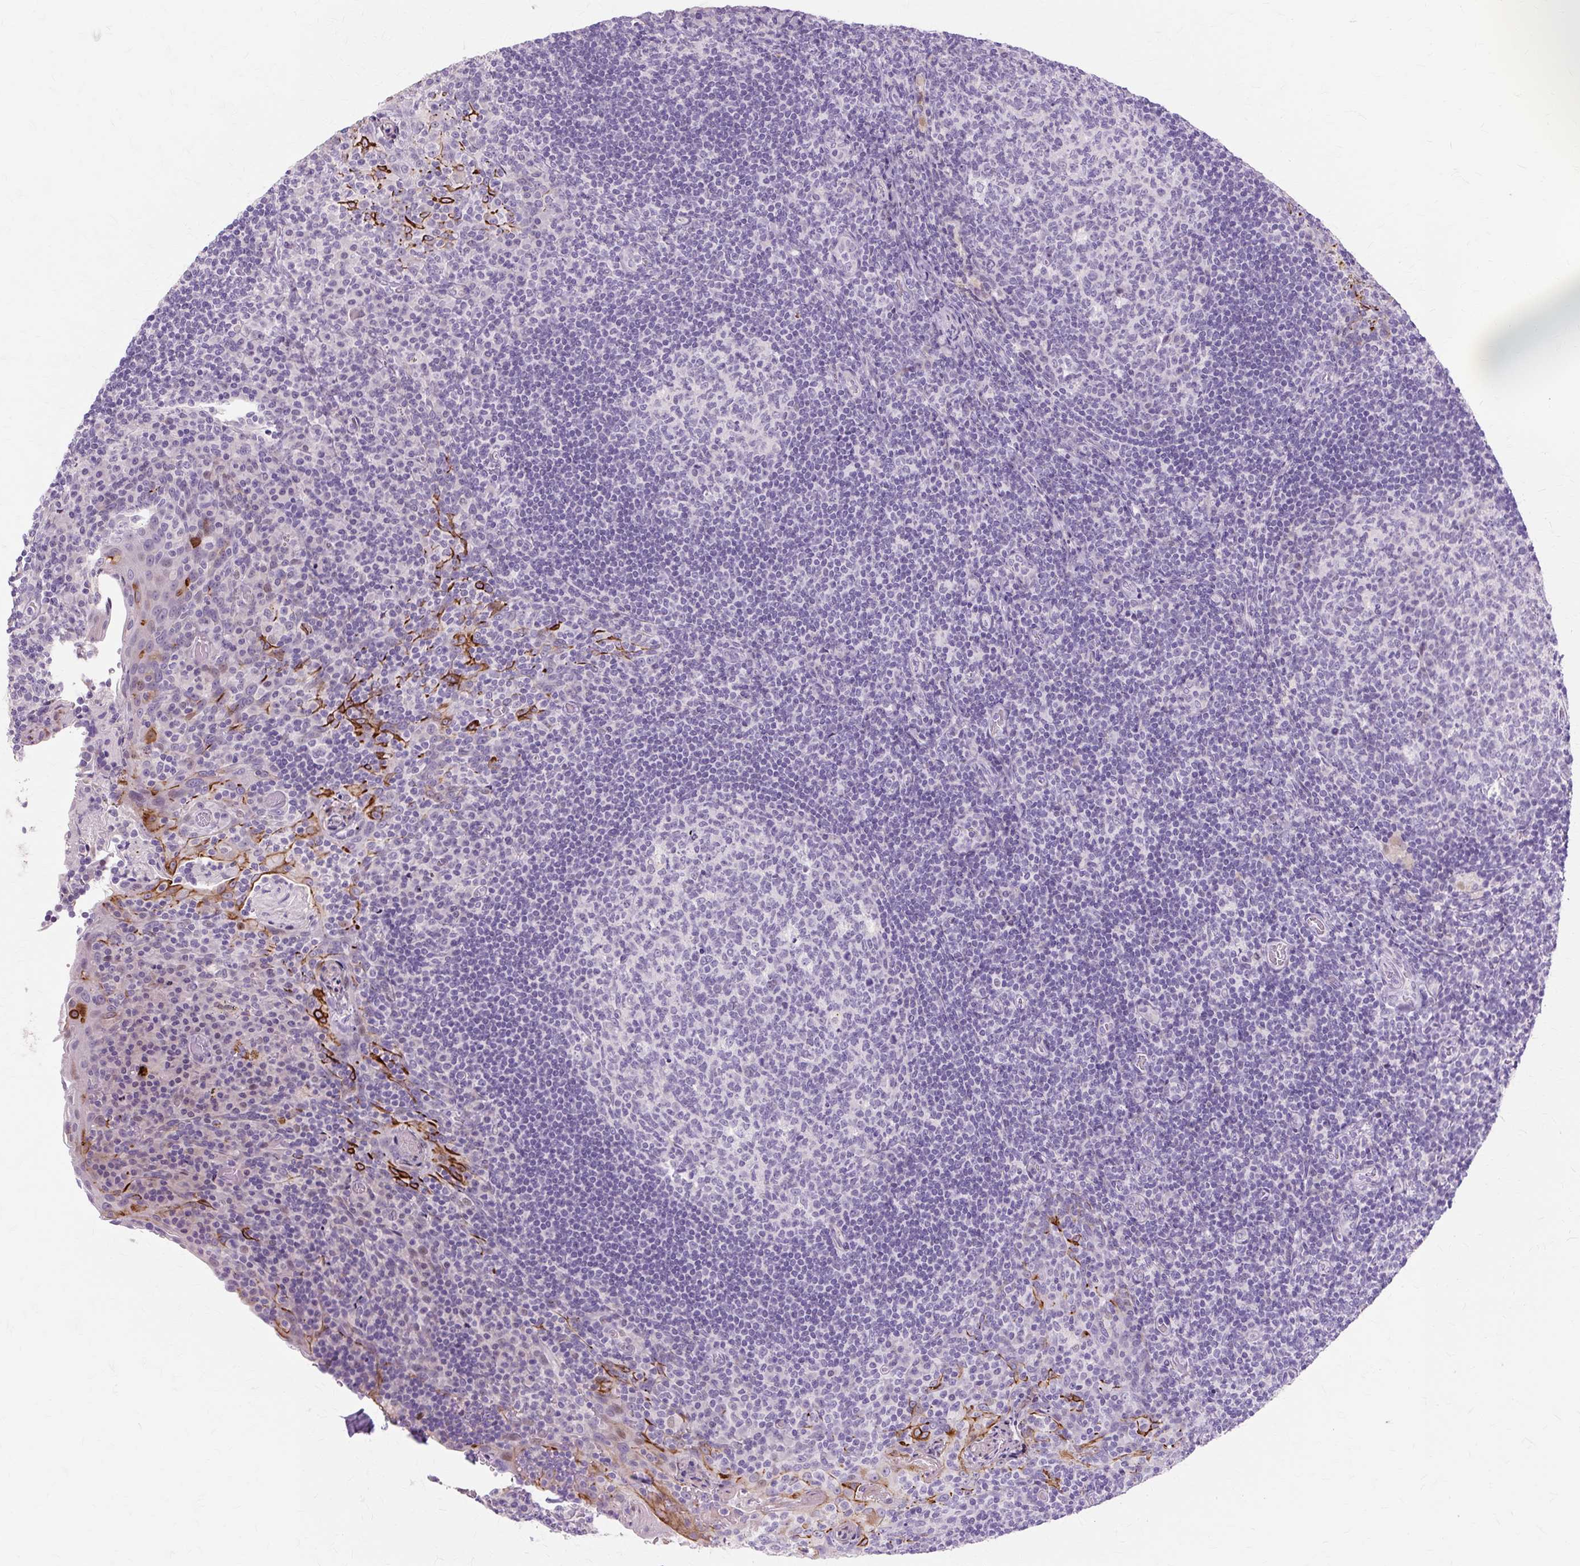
{"staining": {"intensity": "negative", "quantity": "none", "location": "none"}, "tissue": "tonsil", "cell_type": "Germinal center cells", "image_type": "normal", "snomed": [{"axis": "morphology", "description": "Normal tissue, NOS"}, {"axis": "topography", "description": "Tonsil"}], "caption": "The image exhibits no staining of germinal center cells in normal tonsil.", "gene": "IRX2", "patient": {"sex": "male", "age": 17}}